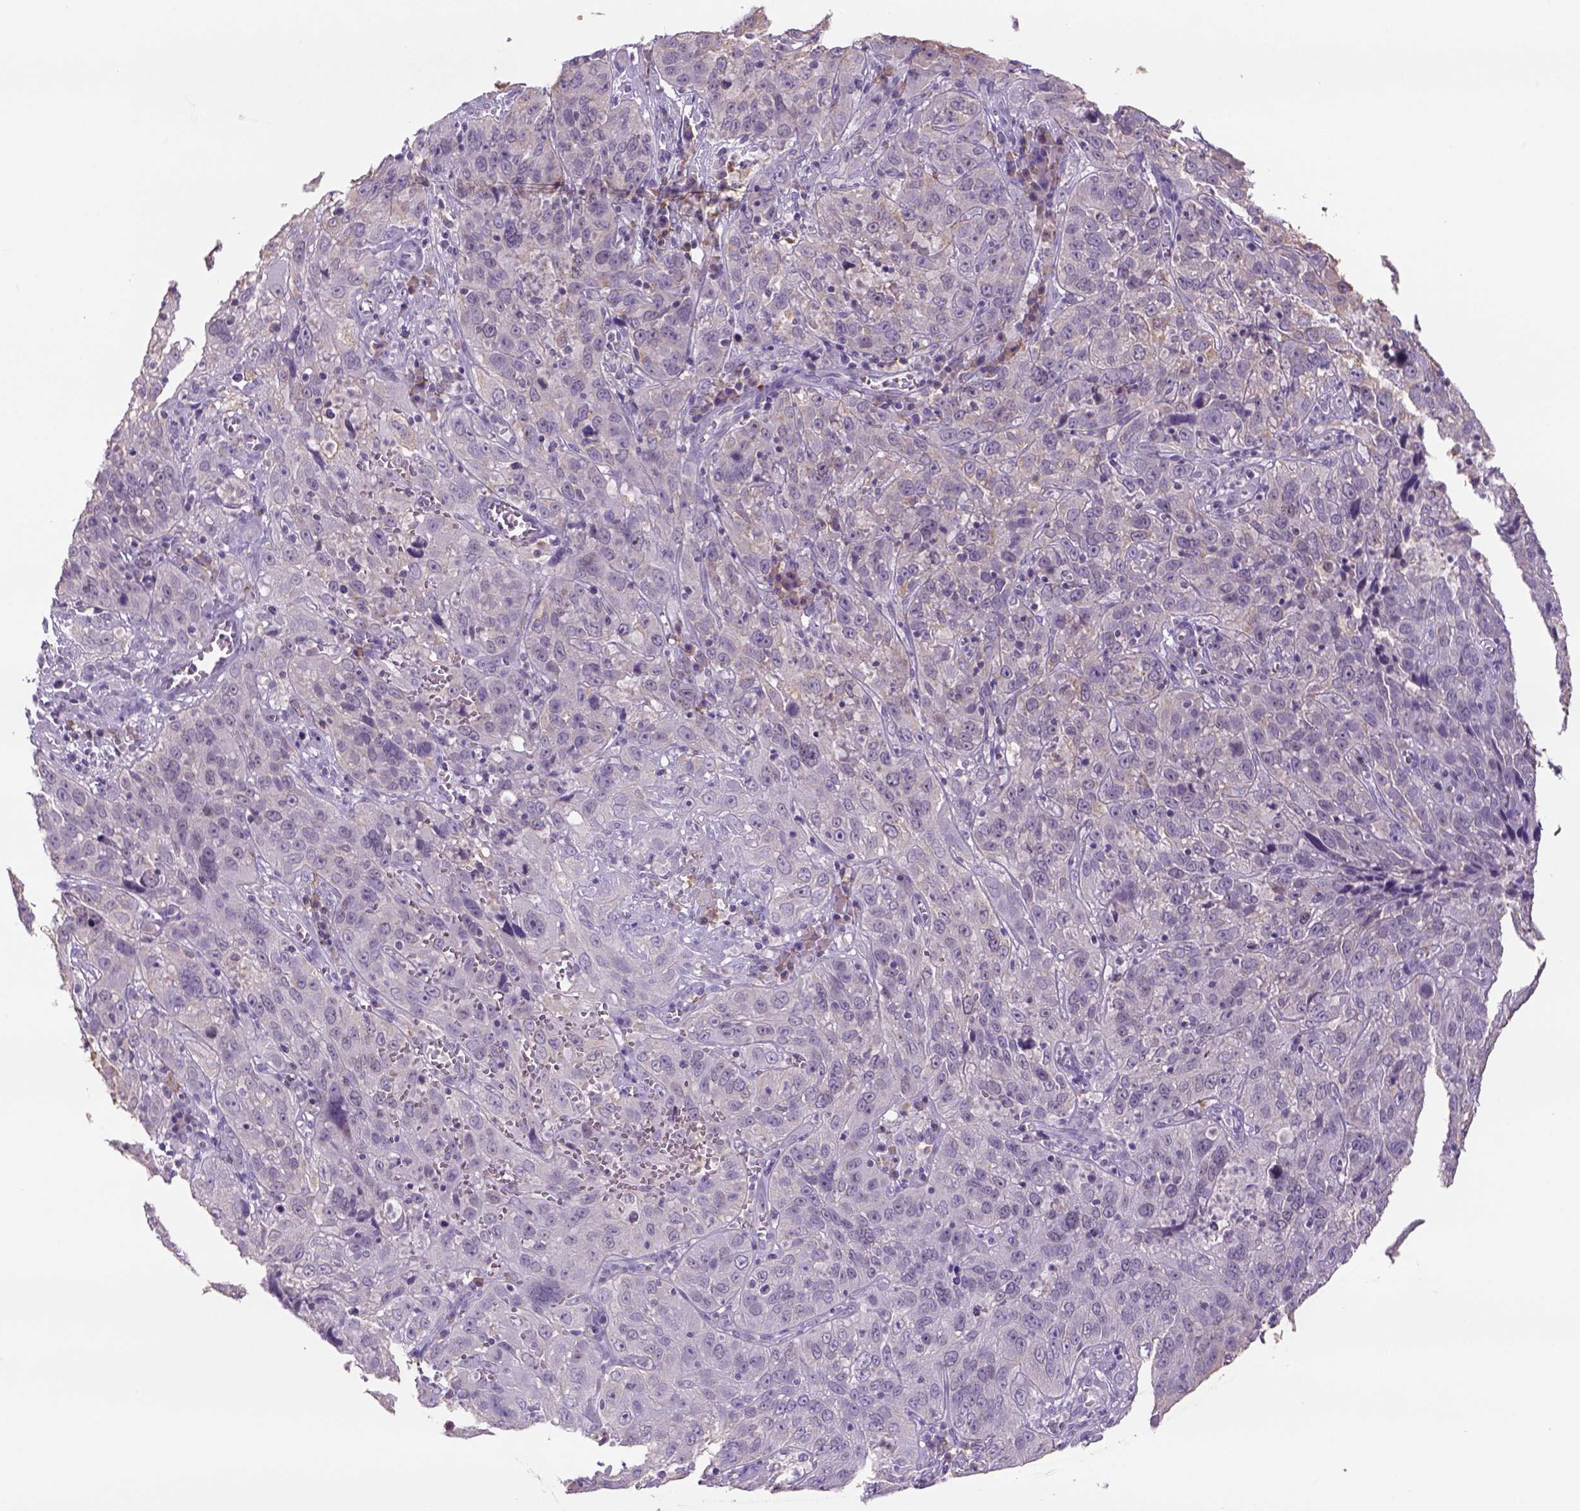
{"staining": {"intensity": "weak", "quantity": "<25%", "location": "cytoplasmic/membranous"}, "tissue": "cervical cancer", "cell_type": "Tumor cells", "image_type": "cancer", "snomed": [{"axis": "morphology", "description": "Squamous cell carcinoma, NOS"}, {"axis": "topography", "description": "Cervix"}], "caption": "An image of human squamous cell carcinoma (cervical) is negative for staining in tumor cells.", "gene": "NAALAD2", "patient": {"sex": "female", "age": 32}}